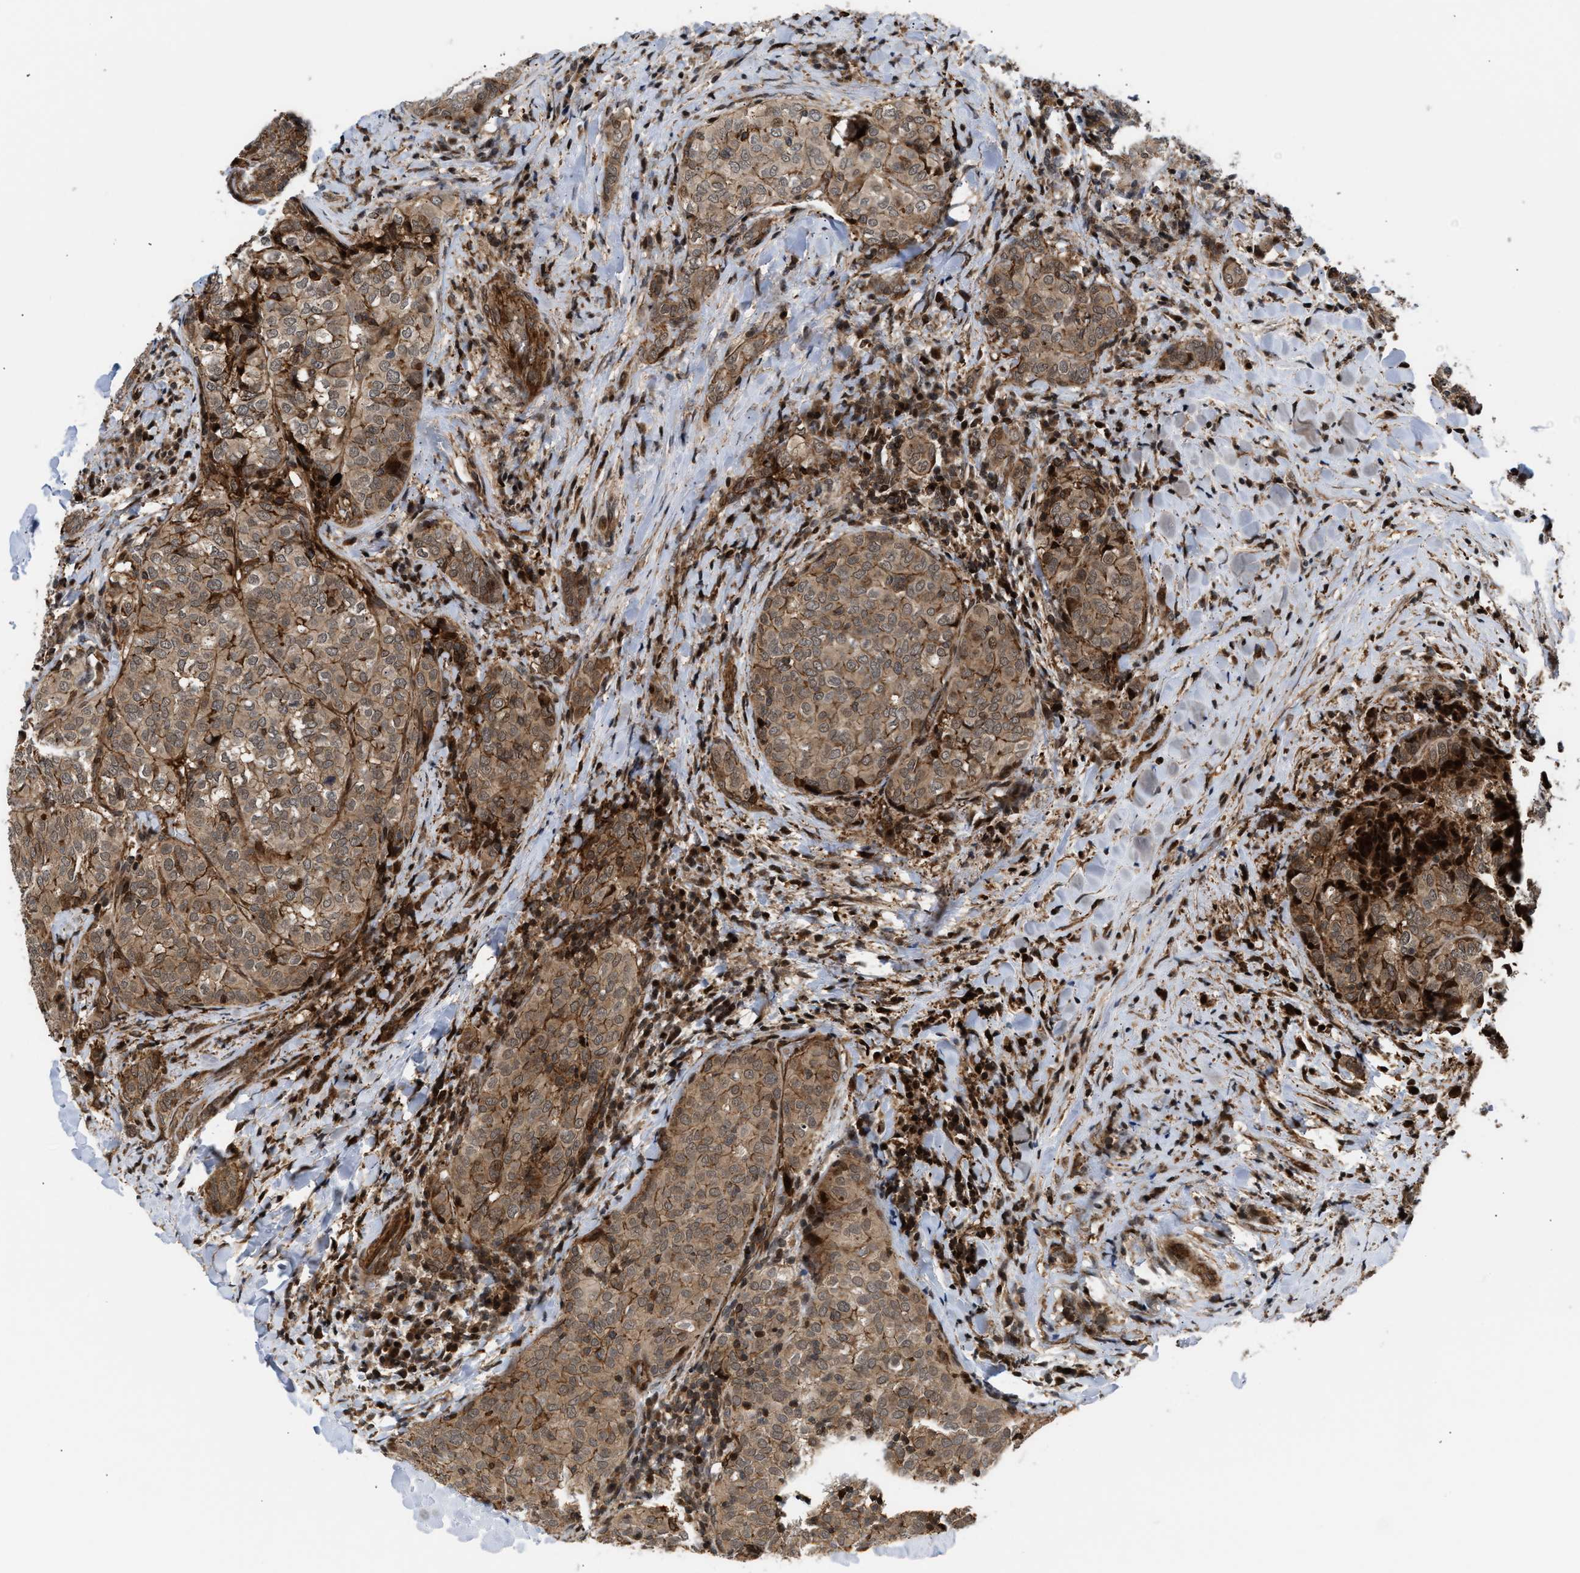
{"staining": {"intensity": "moderate", "quantity": ">75%", "location": "cytoplasmic/membranous,nuclear"}, "tissue": "thyroid cancer", "cell_type": "Tumor cells", "image_type": "cancer", "snomed": [{"axis": "morphology", "description": "Normal tissue, NOS"}, {"axis": "morphology", "description": "Papillary adenocarcinoma, NOS"}, {"axis": "topography", "description": "Thyroid gland"}], "caption": "There is medium levels of moderate cytoplasmic/membranous and nuclear expression in tumor cells of thyroid cancer (papillary adenocarcinoma), as demonstrated by immunohistochemical staining (brown color).", "gene": "STAU2", "patient": {"sex": "female", "age": 30}}